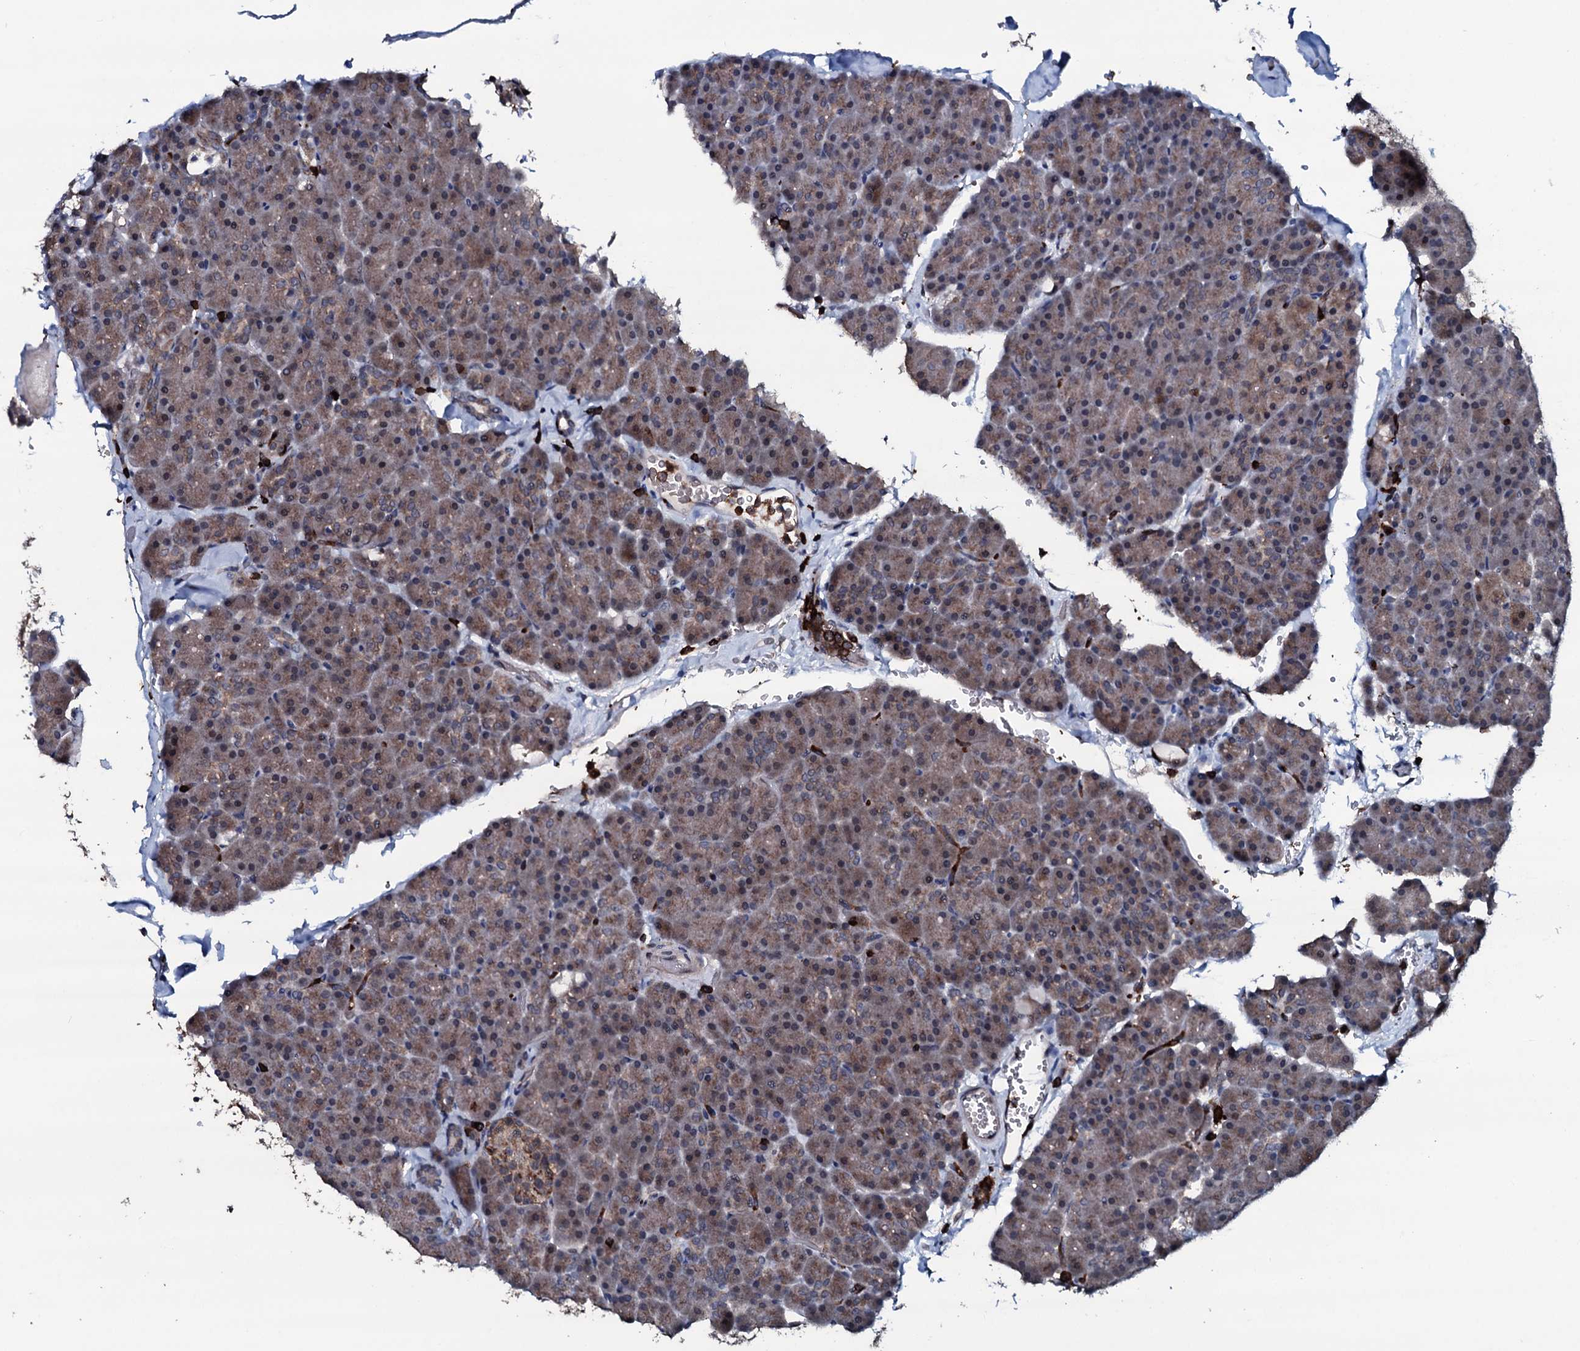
{"staining": {"intensity": "moderate", "quantity": "25%-75%", "location": "cytoplasmic/membranous"}, "tissue": "pancreas", "cell_type": "Exocrine glandular cells", "image_type": "normal", "snomed": [{"axis": "morphology", "description": "Normal tissue, NOS"}, {"axis": "topography", "description": "Pancreas"}], "caption": "The micrograph exhibits staining of normal pancreas, revealing moderate cytoplasmic/membranous protein expression (brown color) within exocrine glandular cells. The protein is stained brown, and the nuclei are stained in blue (DAB IHC with brightfield microscopy, high magnification).", "gene": "OGFOD2", "patient": {"sex": "male", "age": 36}}